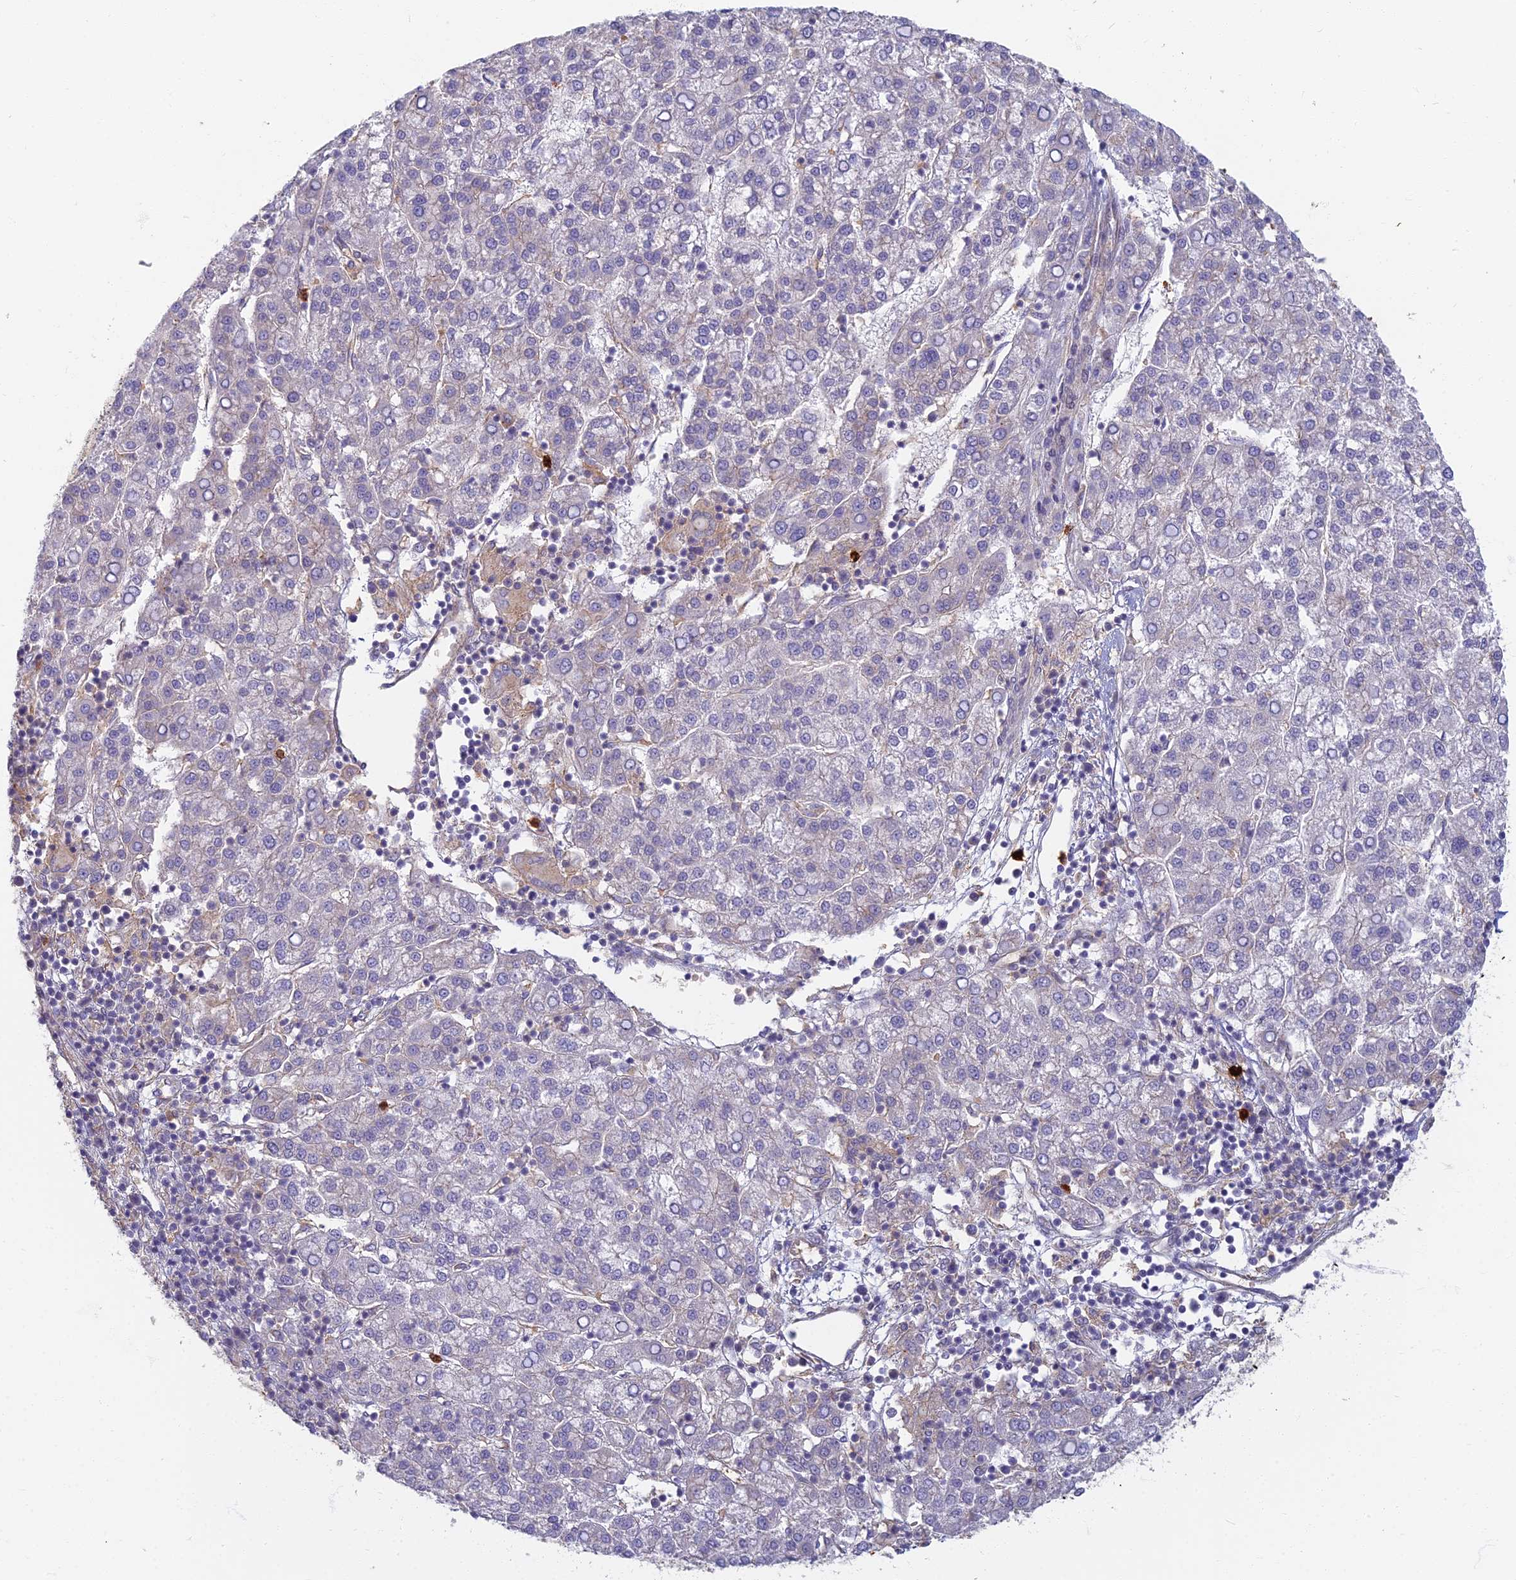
{"staining": {"intensity": "negative", "quantity": "none", "location": "none"}, "tissue": "liver cancer", "cell_type": "Tumor cells", "image_type": "cancer", "snomed": [{"axis": "morphology", "description": "Carcinoma, Hepatocellular, NOS"}, {"axis": "topography", "description": "Liver"}], "caption": "IHC photomicrograph of human liver cancer (hepatocellular carcinoma) stained for a protein (brown), which shows no positivity in tumor cells.", "gene": "PROX2", "patient": {"sex": "female", "age": 58}}